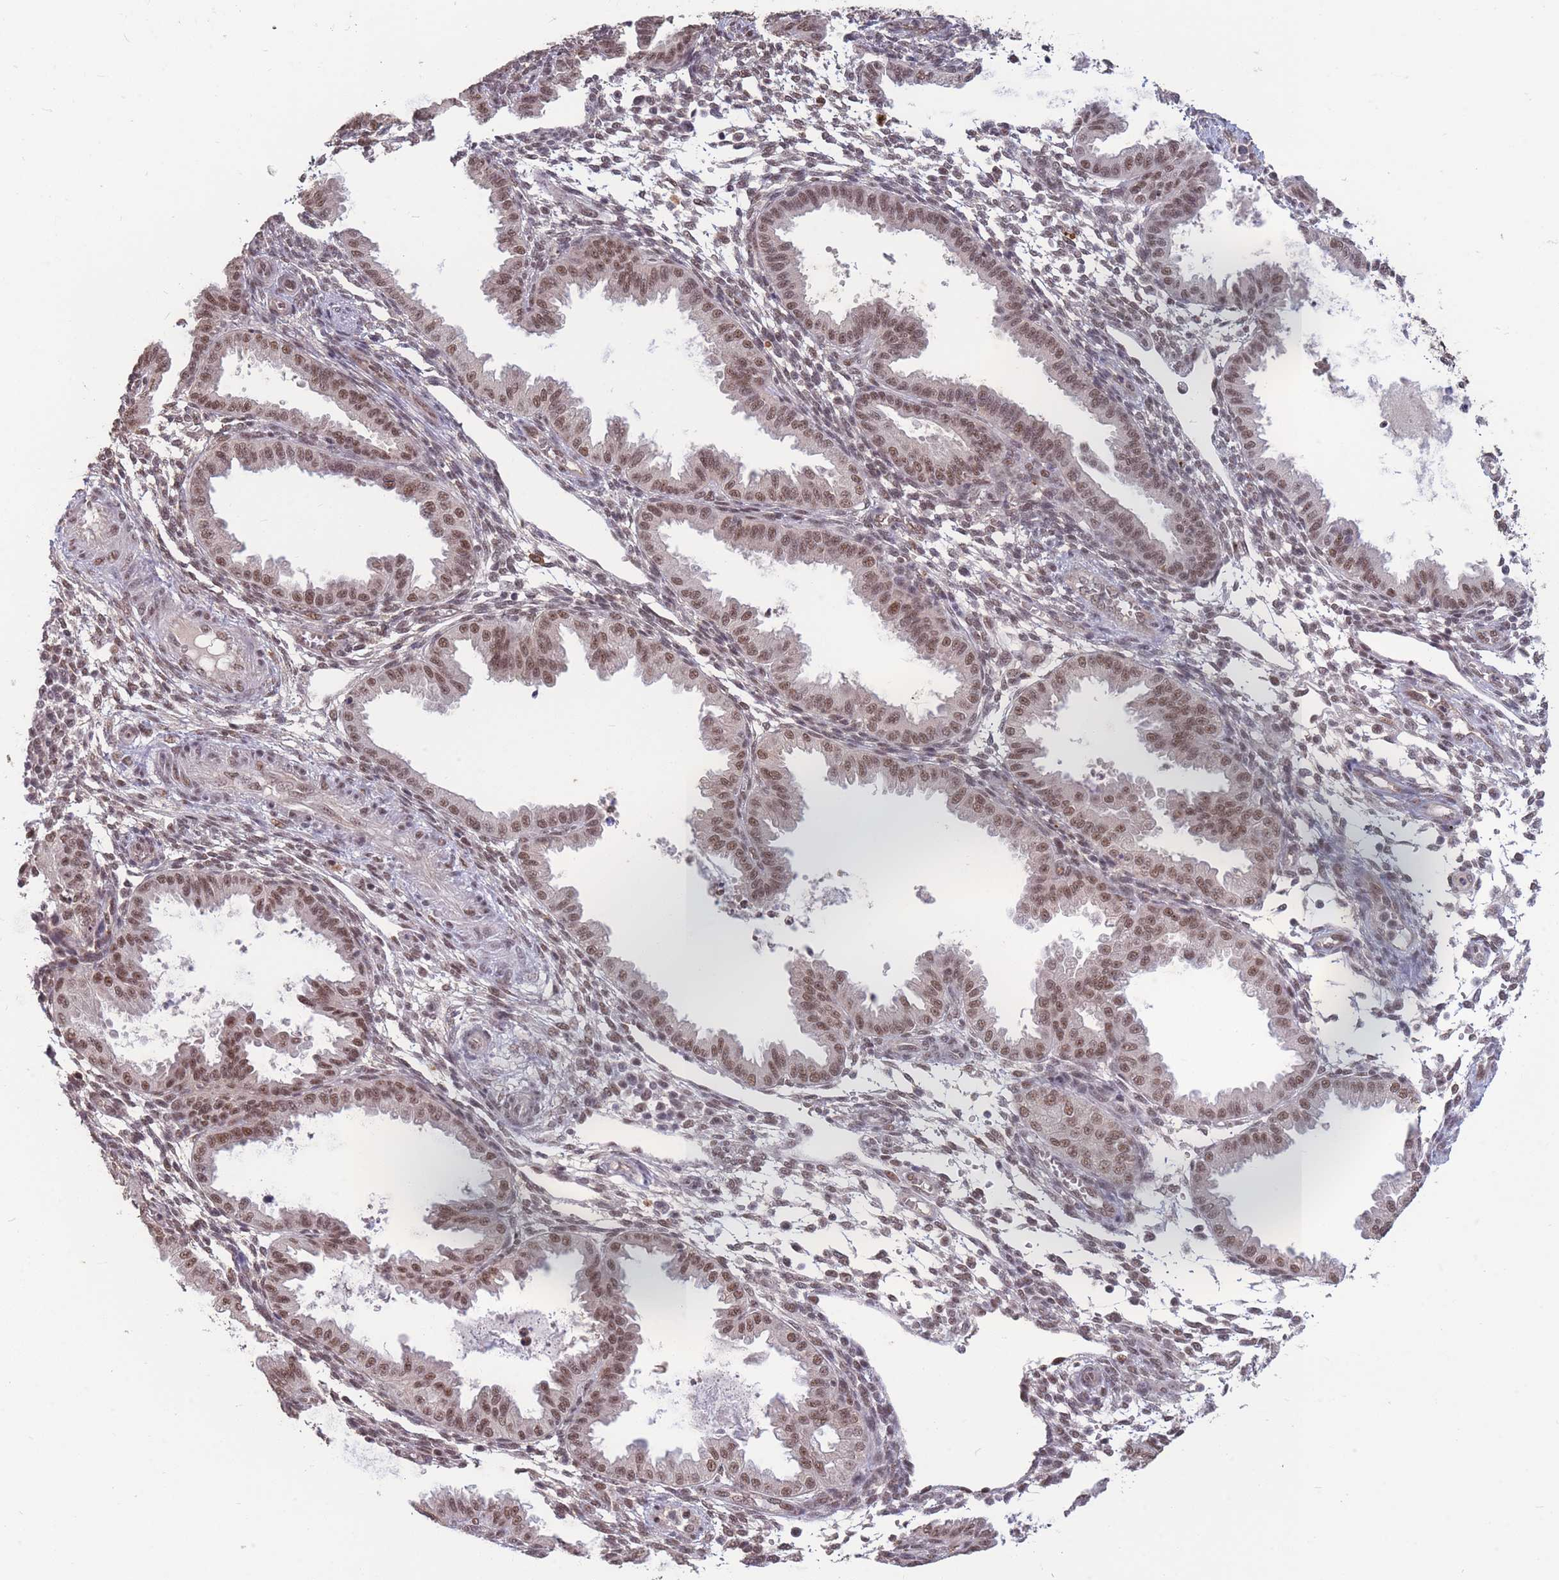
{"staining": {"intensity": "moderate", "quantity": "25%-75%", "location": "nuclear"}, "tissue": "endometrium", "cell_type": "Cells in endometrial stroma", "image_type": "normal", "snomed": [{"axis": "morphology", "description": "Normal tissue, NOS"}, {"axis": "topography", "description": "Endometrium"}], "caption": "Moderate nuclear protein positivity is identified in about 25%-75% of cells in endometrial stroma in endometrium. Immunohistochemistry (ihc) stains the protein of interest in brown and the nuclei are stained blue.", "gene": "SNRPA1", "patient": {"sex": "female", "age": 33}}